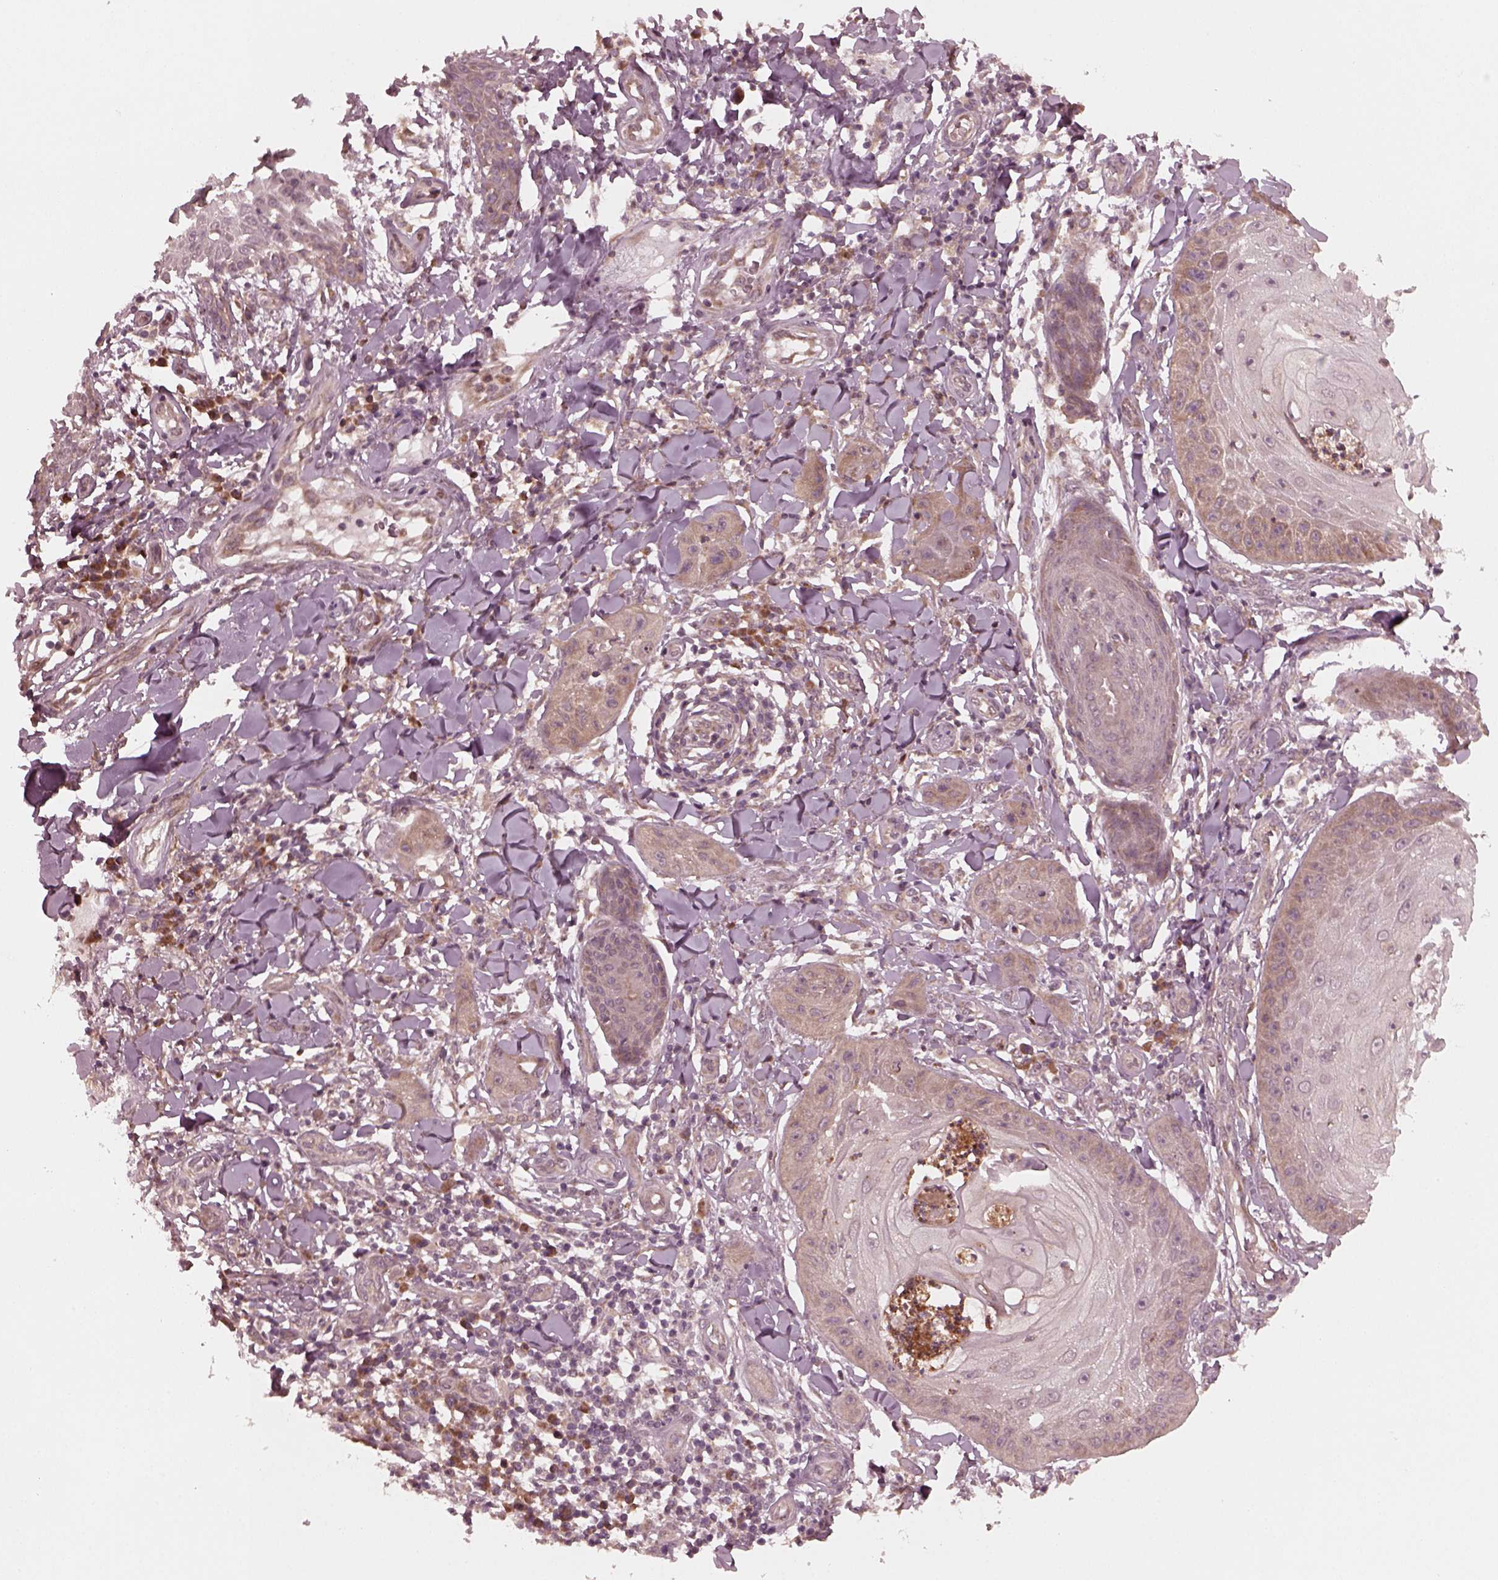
{"staining": {"intensity": "weak", "quantity": "<25%", "location": "cytoplasmic/membranous"}, "tissue": "skin cancer", "cell_type": "Tumor cells", "image_type": "cancer", "snomed": [{"axis": "morphology", "description": "Squamous cell carcinoma, NOS"}, {"axis": "topography", "description": "Skin"}], "caption": "DAB immunohistochemical staining of human skin cancer (squamous cell carcinoma) exhibits no significant positivity in tumor cells.", "gene": "FAF2", "patient": {"sex": "male", "age": 70}}